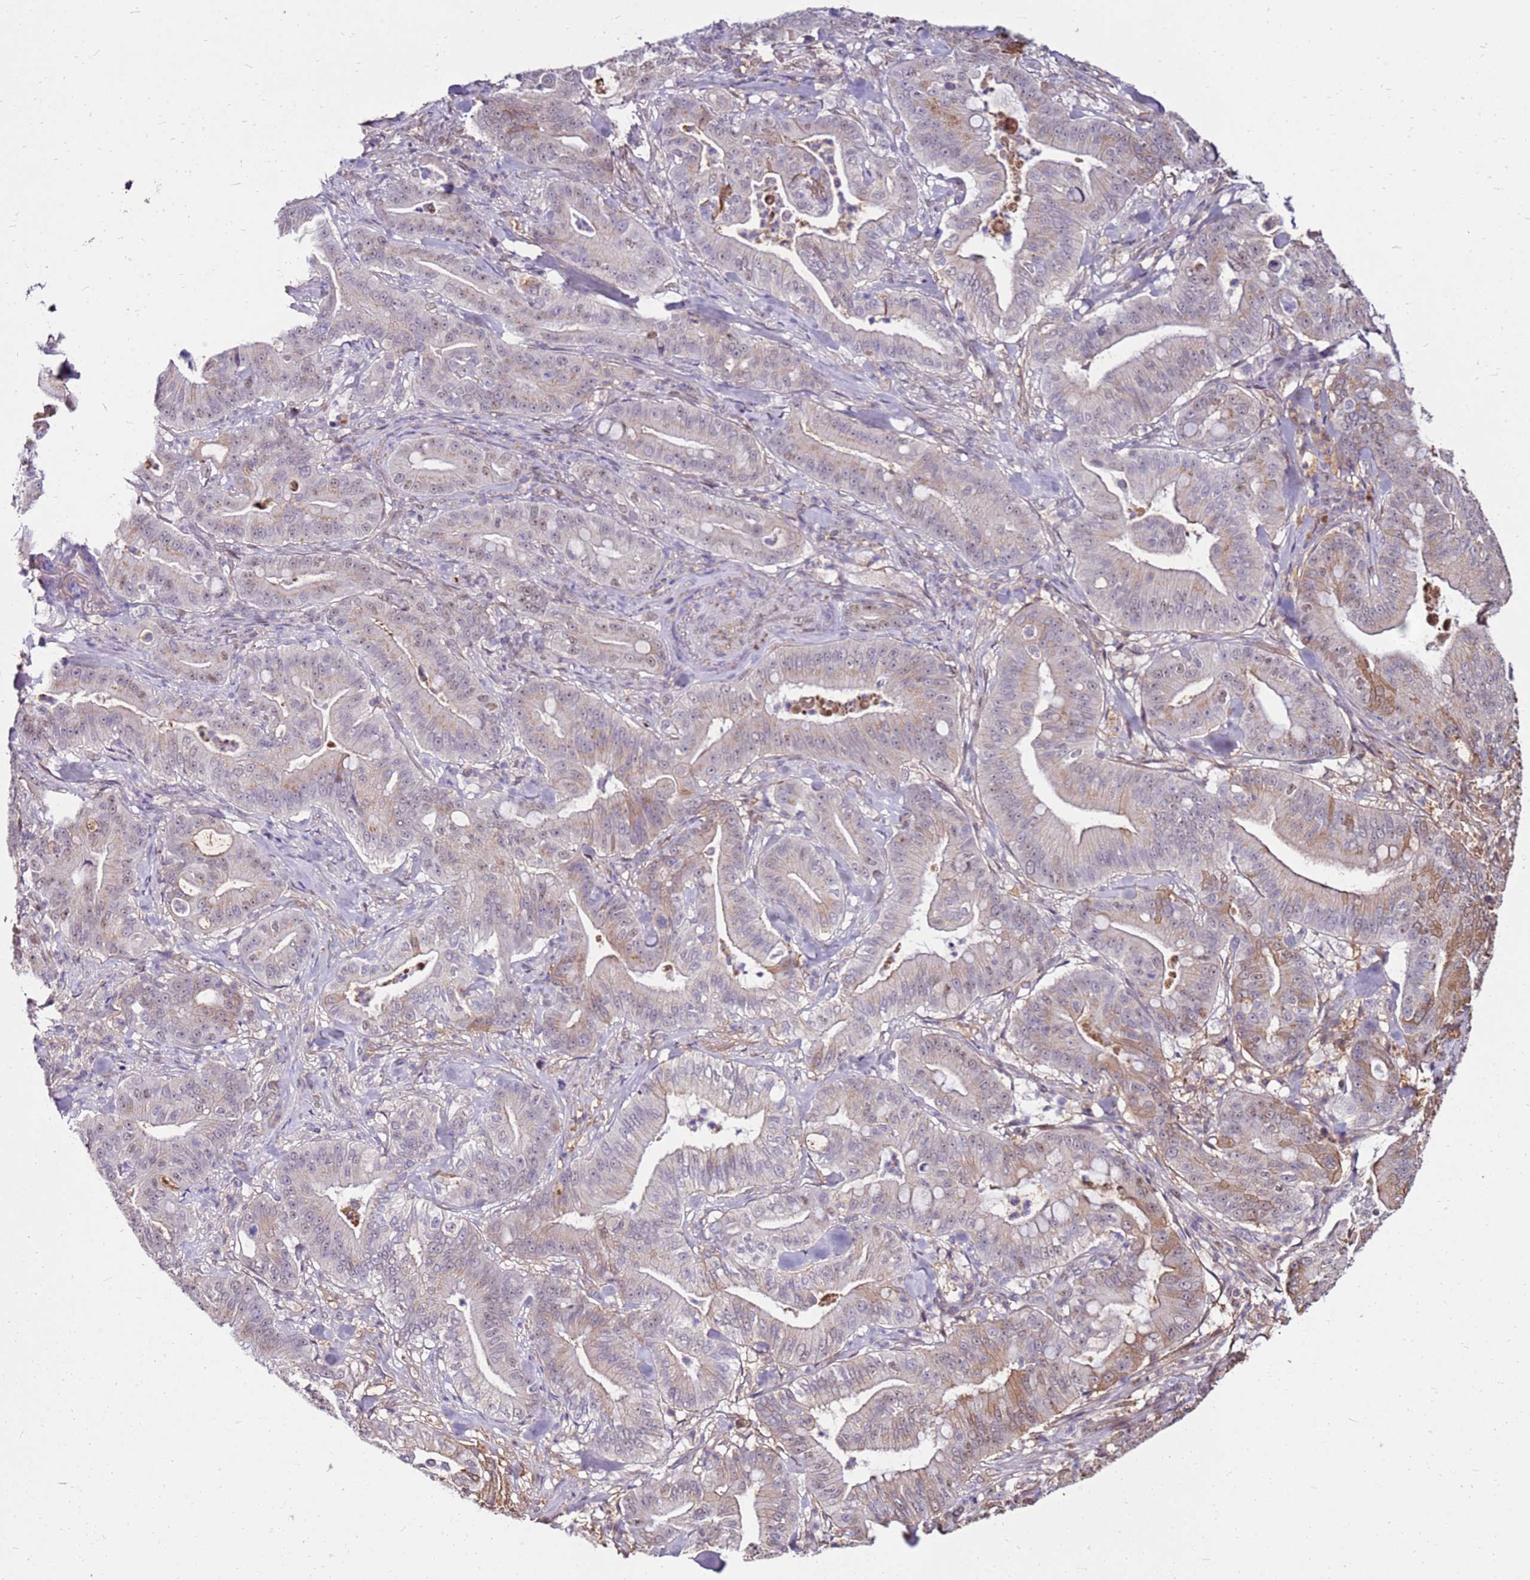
{"staining": {"intensity": "moderate", "quantity": "25%-75%", "location": "cytoplasmic/membranous,nuclear"}, "tissue": "pancreatic cancer", "cell_type": "Tumor cells", "image_type": "cancer", "snomed": [{"axis": "morphology", "description": "Adenocarcinoma, NOS"}, {"axis": "topography", "description": "Pancreas"}], "caption": "Human pancreatic cancer stained with a protein marker demonstrates moderate staining in tumor cells.", "gene": "ALDH1A3", "patient": {"sex": "male", "age": 71}}